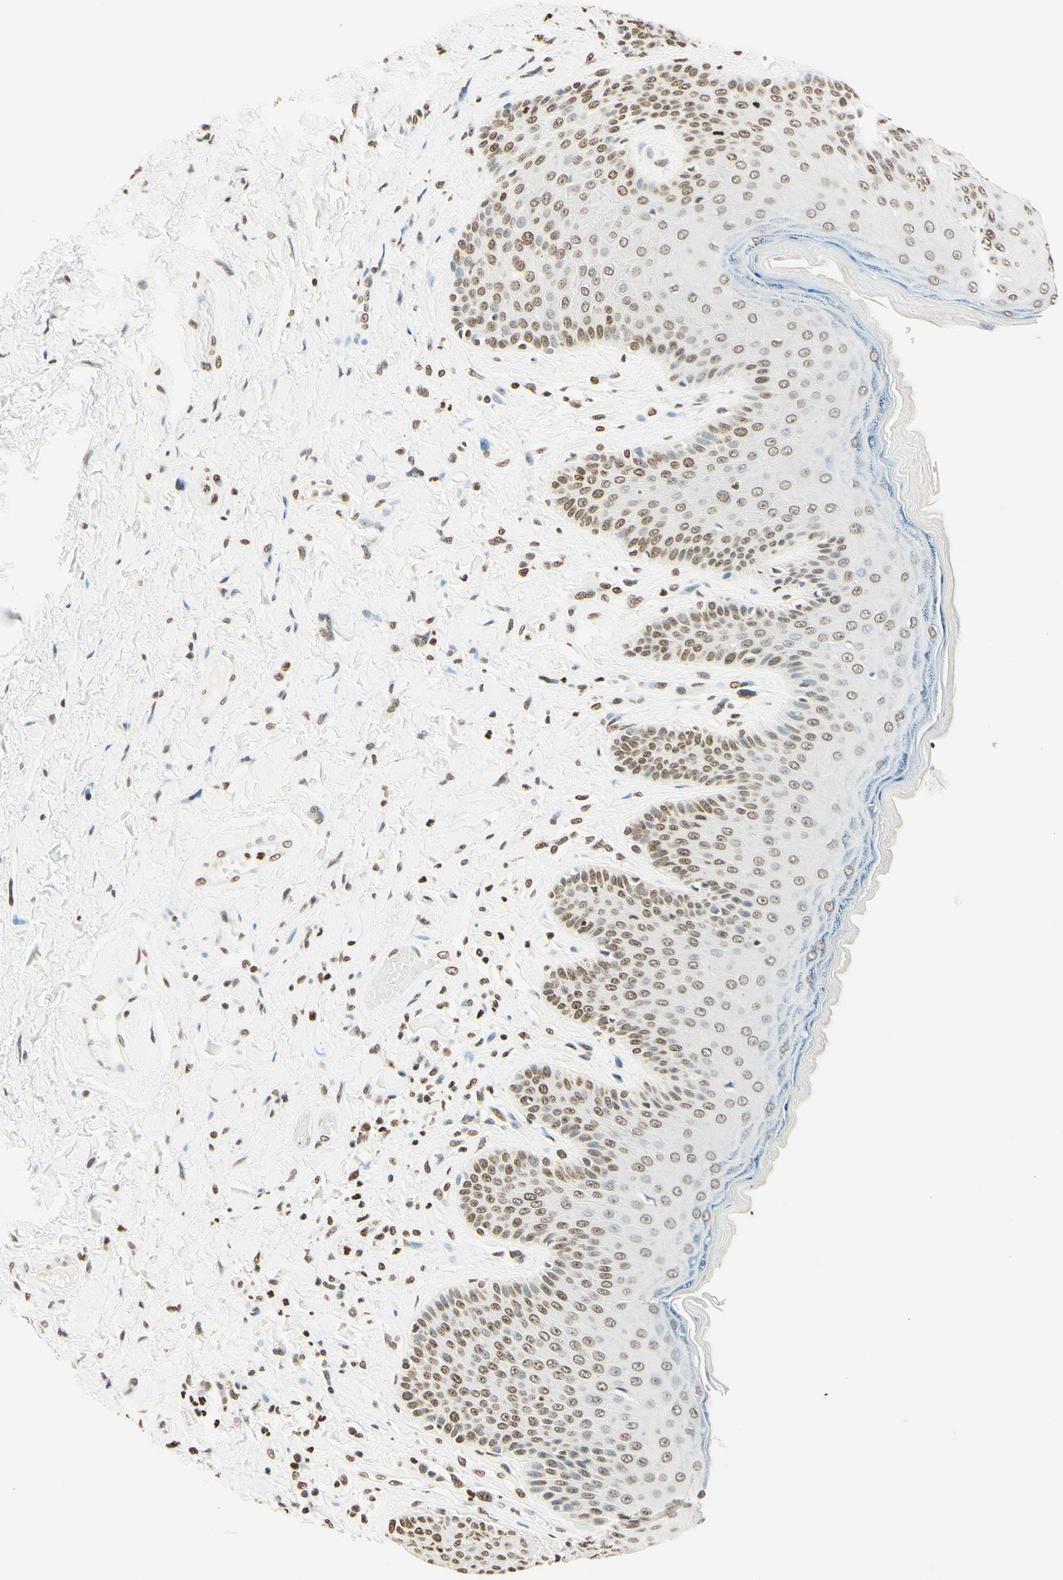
{"staining": {"intensity": "moderate", "quantity": "25%-75%", "location": "nuclear"}, "tissue": "skin", "cell_type": "Epidermal cells", "image_type": "normal", "snomed": [{"axis": "morphology", "description": "Normal tissue, NOS"}, {"axis": "topography", "description": "Anal"}], "caption": "DAB (3,3'-diaminobenzidine) immunohistochemical staining of unremarkable human skin displays moderate nuclear protein staining in about 25%-75% of epidermal cells.", "gene": "MSH2", "patient": {"sex": "male", "age": 69}}